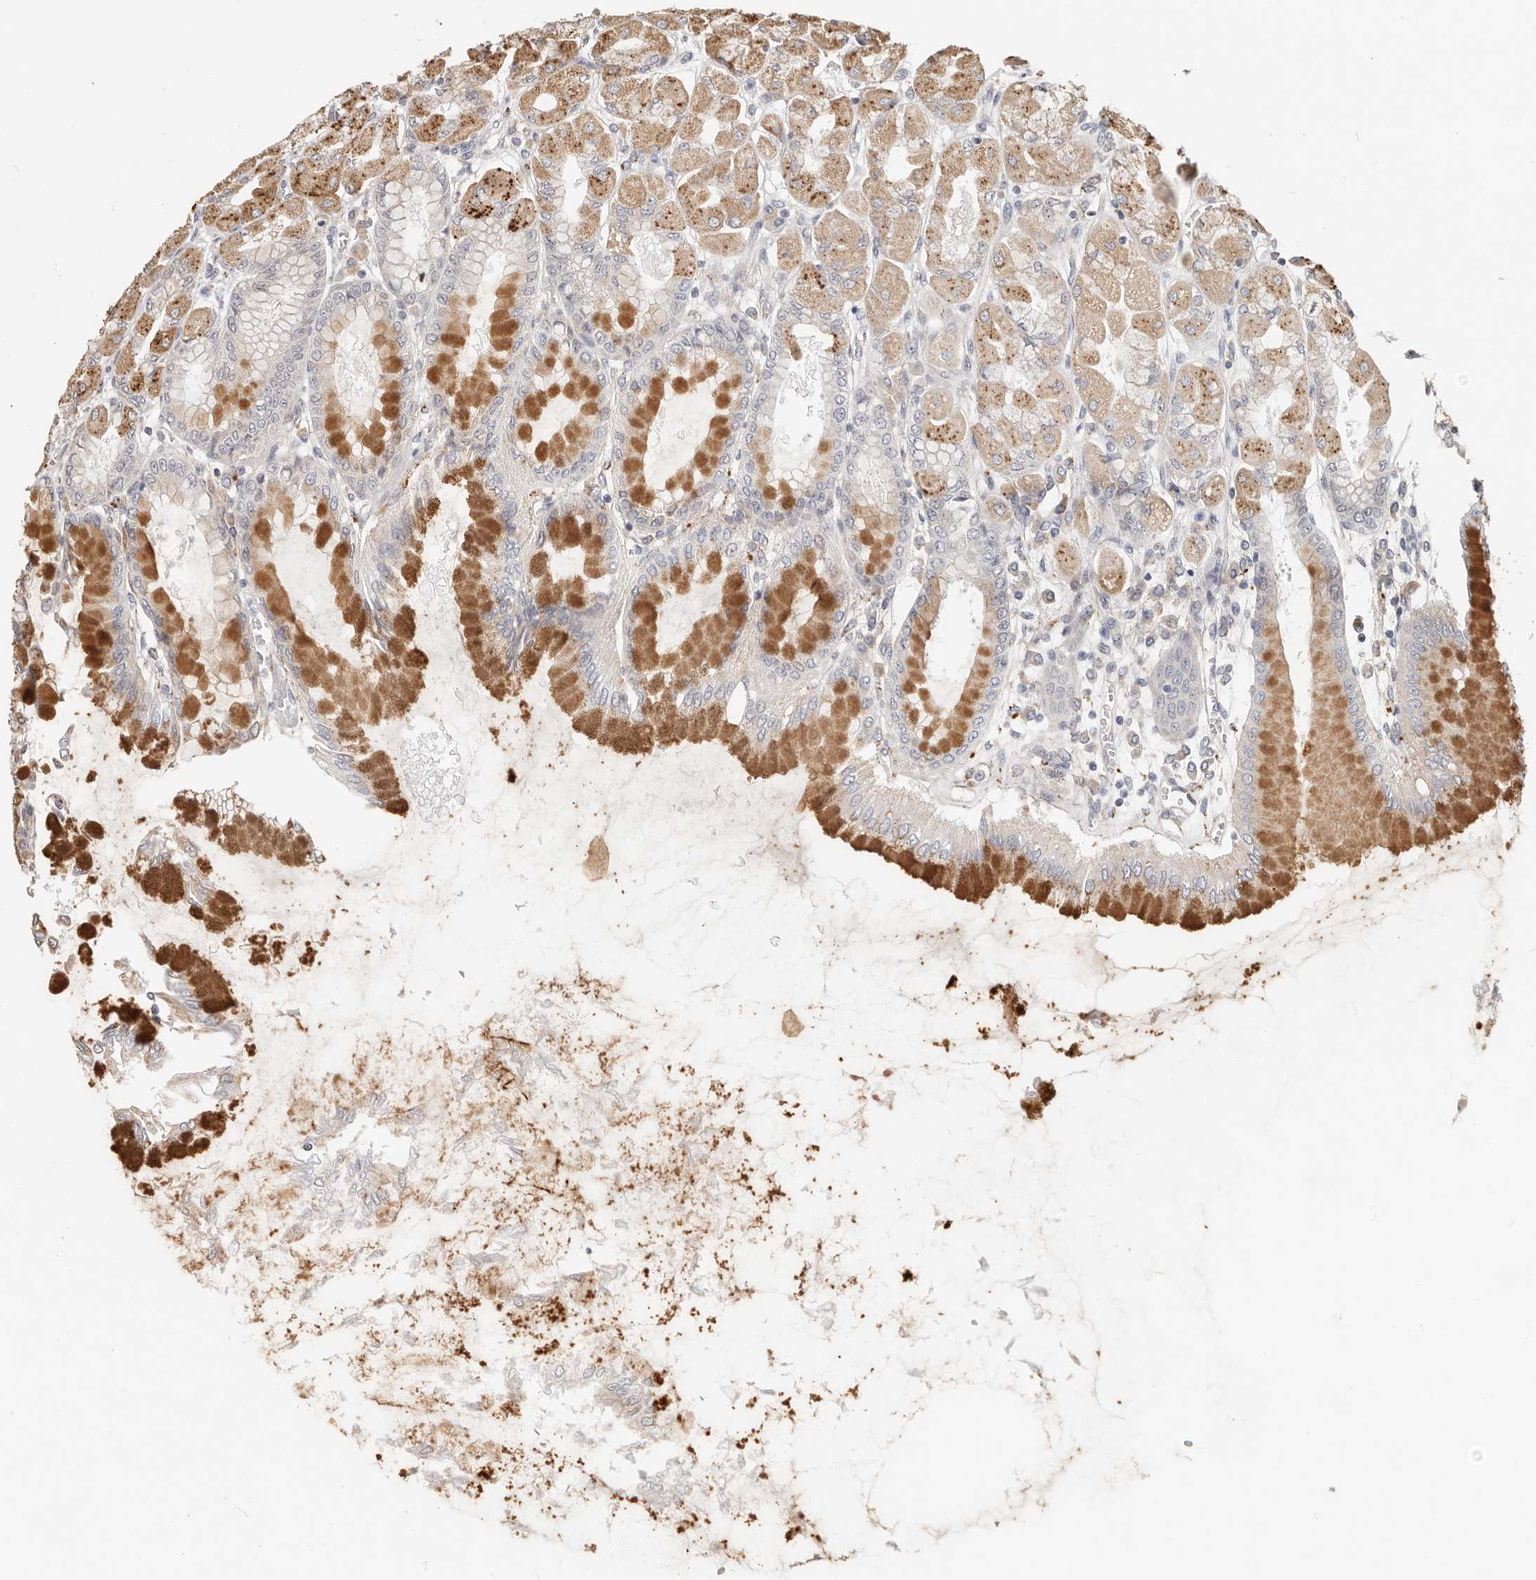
{"staining": {"intensity": "strong", "quantity": "<25%", "location": "cytoplasmic/membranous"}, "tissue": "stomach", "cell_type": "Glandular cells", "image_type": "normal", "snomed": [{"axis": "morphology", "description": "Normal tissue, NOS"}, {"axis": "topography", "description": "Stomach, upper"}], "caption": "Glandular cells show strong cytoplasmic/membranous expression in about <25% of cells in normal stomach. The staining is performed using DAB (3,3'-diaminobenzidine) brown chromogen to label protein expression. The nuclei are counter-stained blue using hematoxylin.", "gene": "ZRANB1", "patient": {"sex": "female", "age": 56}}